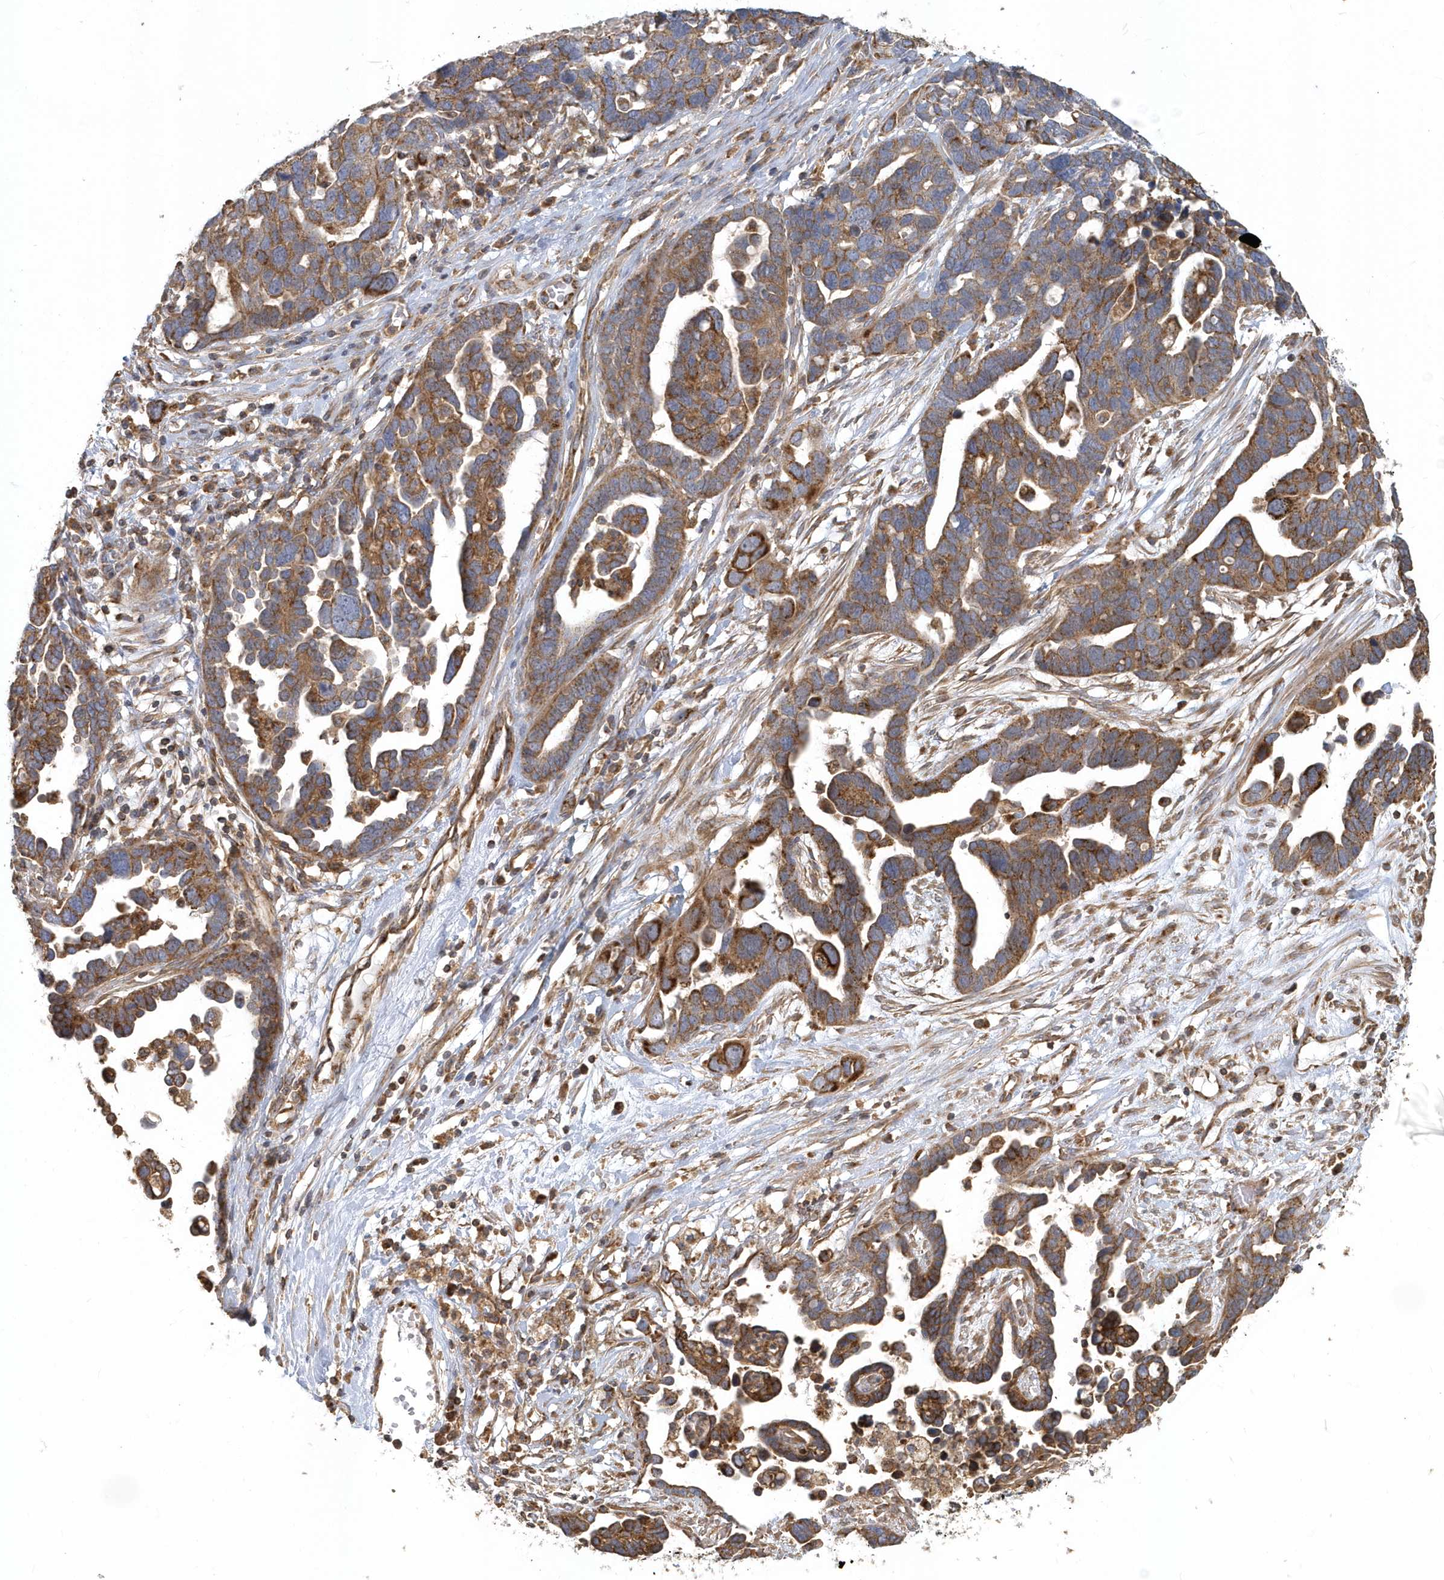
{"staining": {"intensity": "moderate", "quantity": ">75%", "location": "cytoplasmic/membranous"}, "tissue": "ovarian cancer", "cell_type": "Tumor cells", "image_type": "cancer", "snomed": [{"axis": "morphology", "description": "Cystadenocarcinoma, serous, NOS"}, {"axis": "topography", "description": "Ovary"}], "caption": "Human serous cystadenocarcinoma (ovarian) stained with a brown dye reveals moderate cytoplasmic/membranous positive staining in about >75% of tumor cells.", "gene": "TRAIP", "patient": {"sex": "female", "age": 54}}